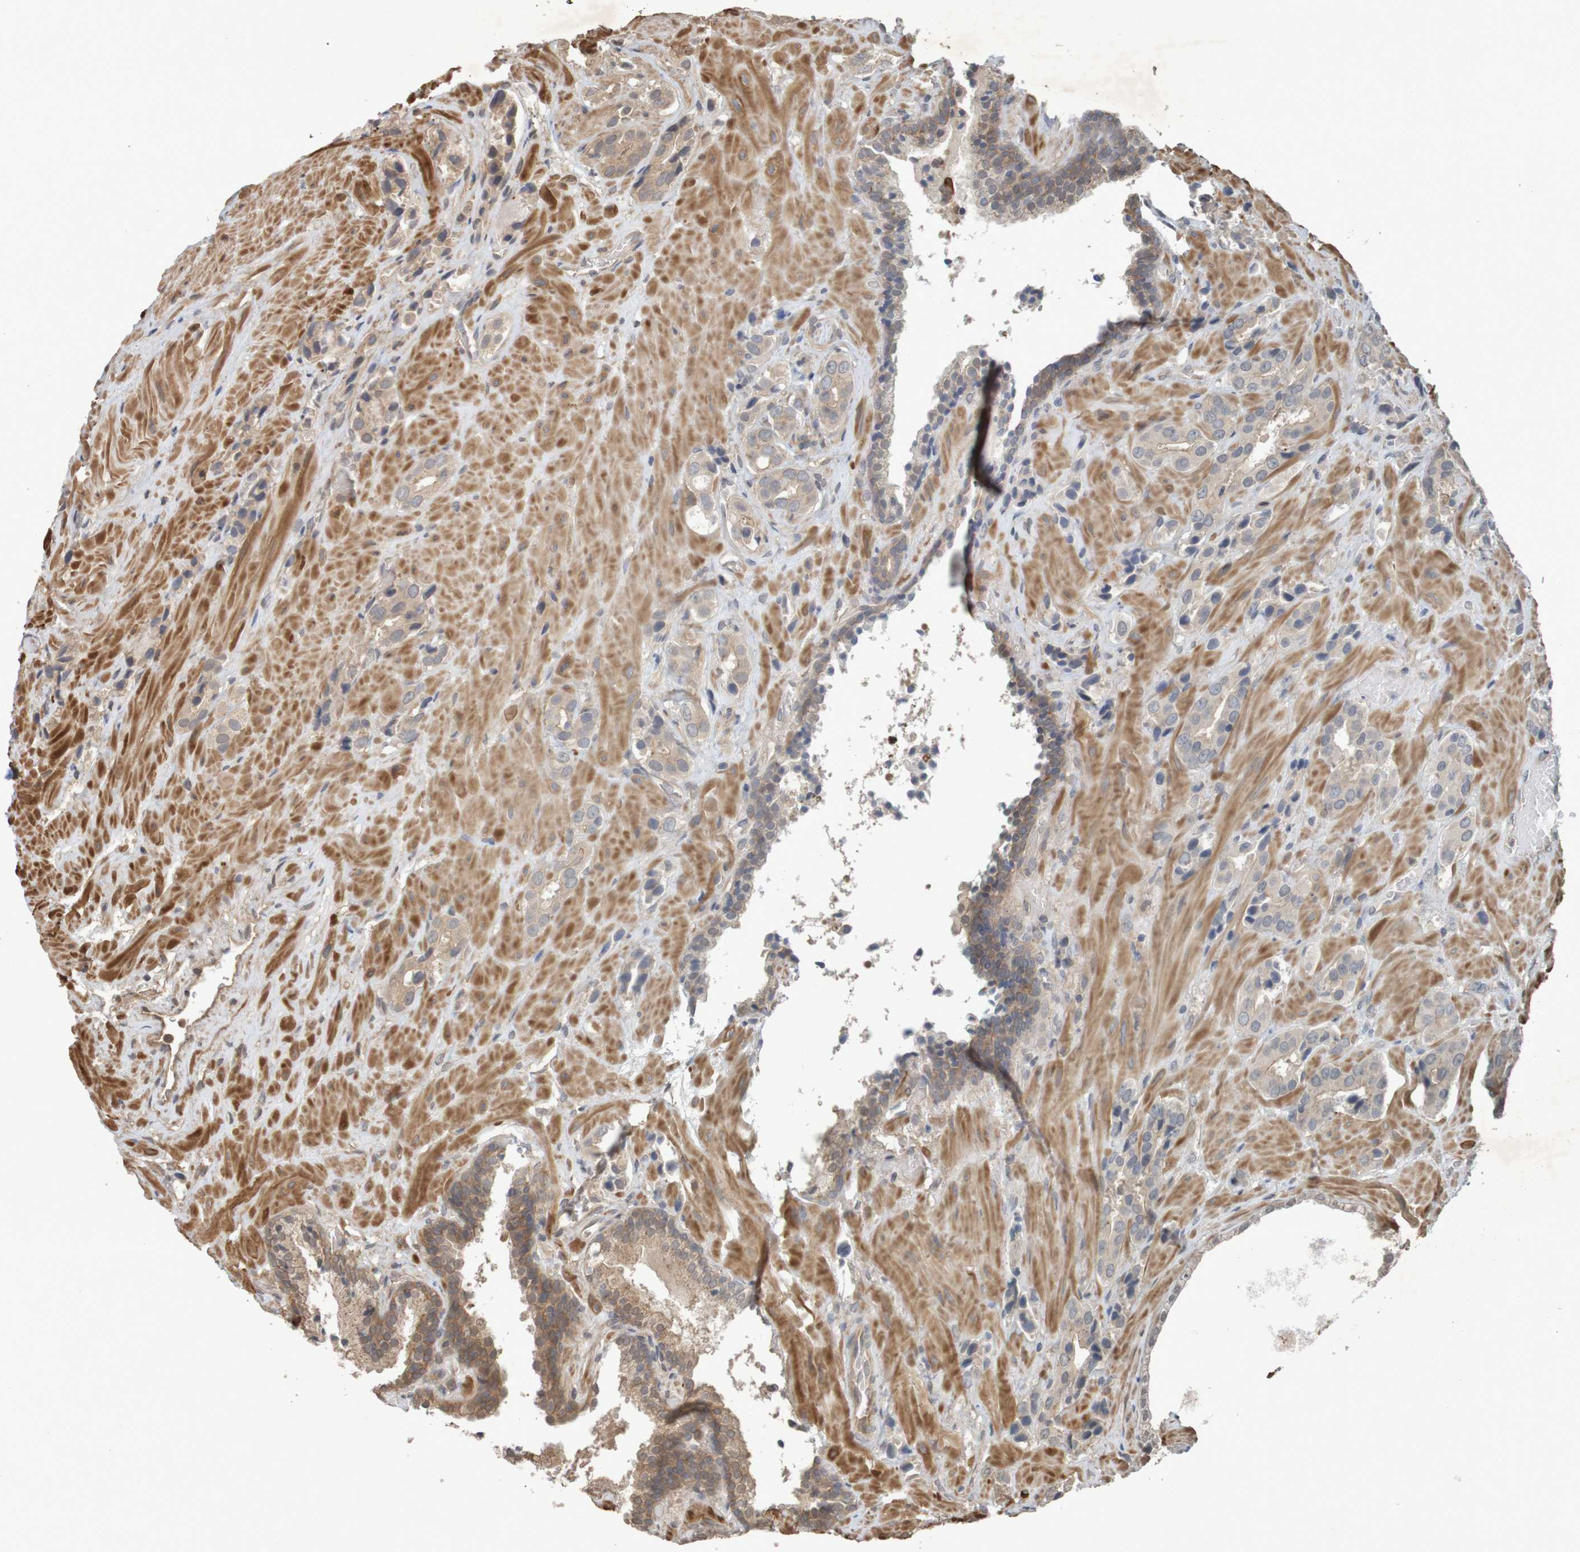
{"staining": {"intensity": "moderate", "quantity": "<25%", "location": "cytoplasmic/membranous"}, "tissue": "prostate cancer", "cell_type": "Tumor cells", "image_type": "cancer", "snomed": [{"axis": "morphology", "description": "Adenocarcinoma, High grade"}, {"axis": "topography", "description": "Prostate"}], "caption": "Protein expression analysis of human prostate adenocarcinoma (high-grade) reveals moderate cytoplasmic/membranous positivity in approximately <25% of tumor cells. (Brightfield microscopy of DAB IHC at high magnification).", "gene": "ARHGEF11", "patient": {"sex": "male", "age": 64}}